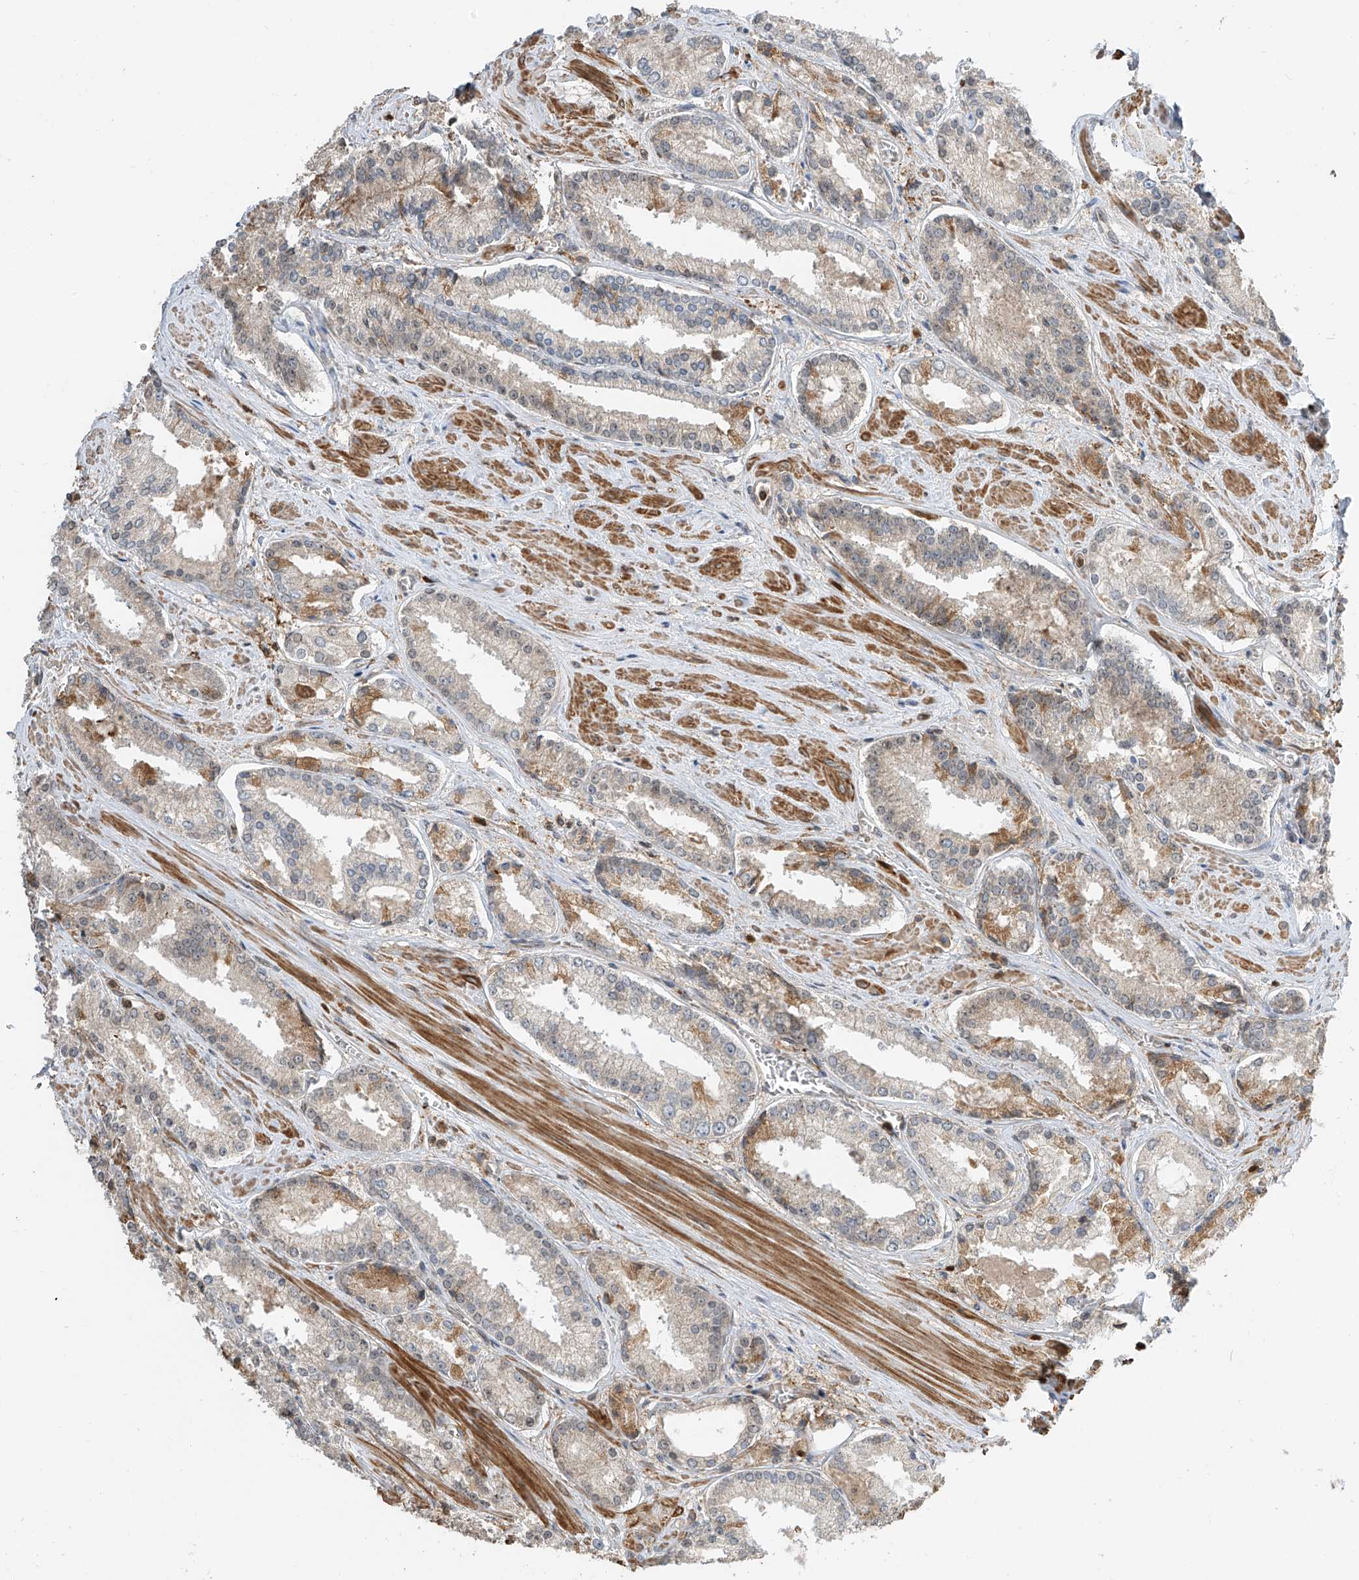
{"staining": {"intensity": "weak", "quantity": "<25%", "location": "cytoplasmic/membranous"}, "tissue": "prostate cancer", "cell_type": "Tumor cells", "image_type": "cancer", "snomed": [{"axis": "morphology", "description": "Adenocarcinoma, Low grade"}, {"axis": "topography", "description": "Prostate"}], "caption": "IHC of human prostate adenocarcinoma (low-grade) shows no positivity in tumor cells.", "gene": "ATAD2B", "patient": {"sex": "male", "age": 54}}